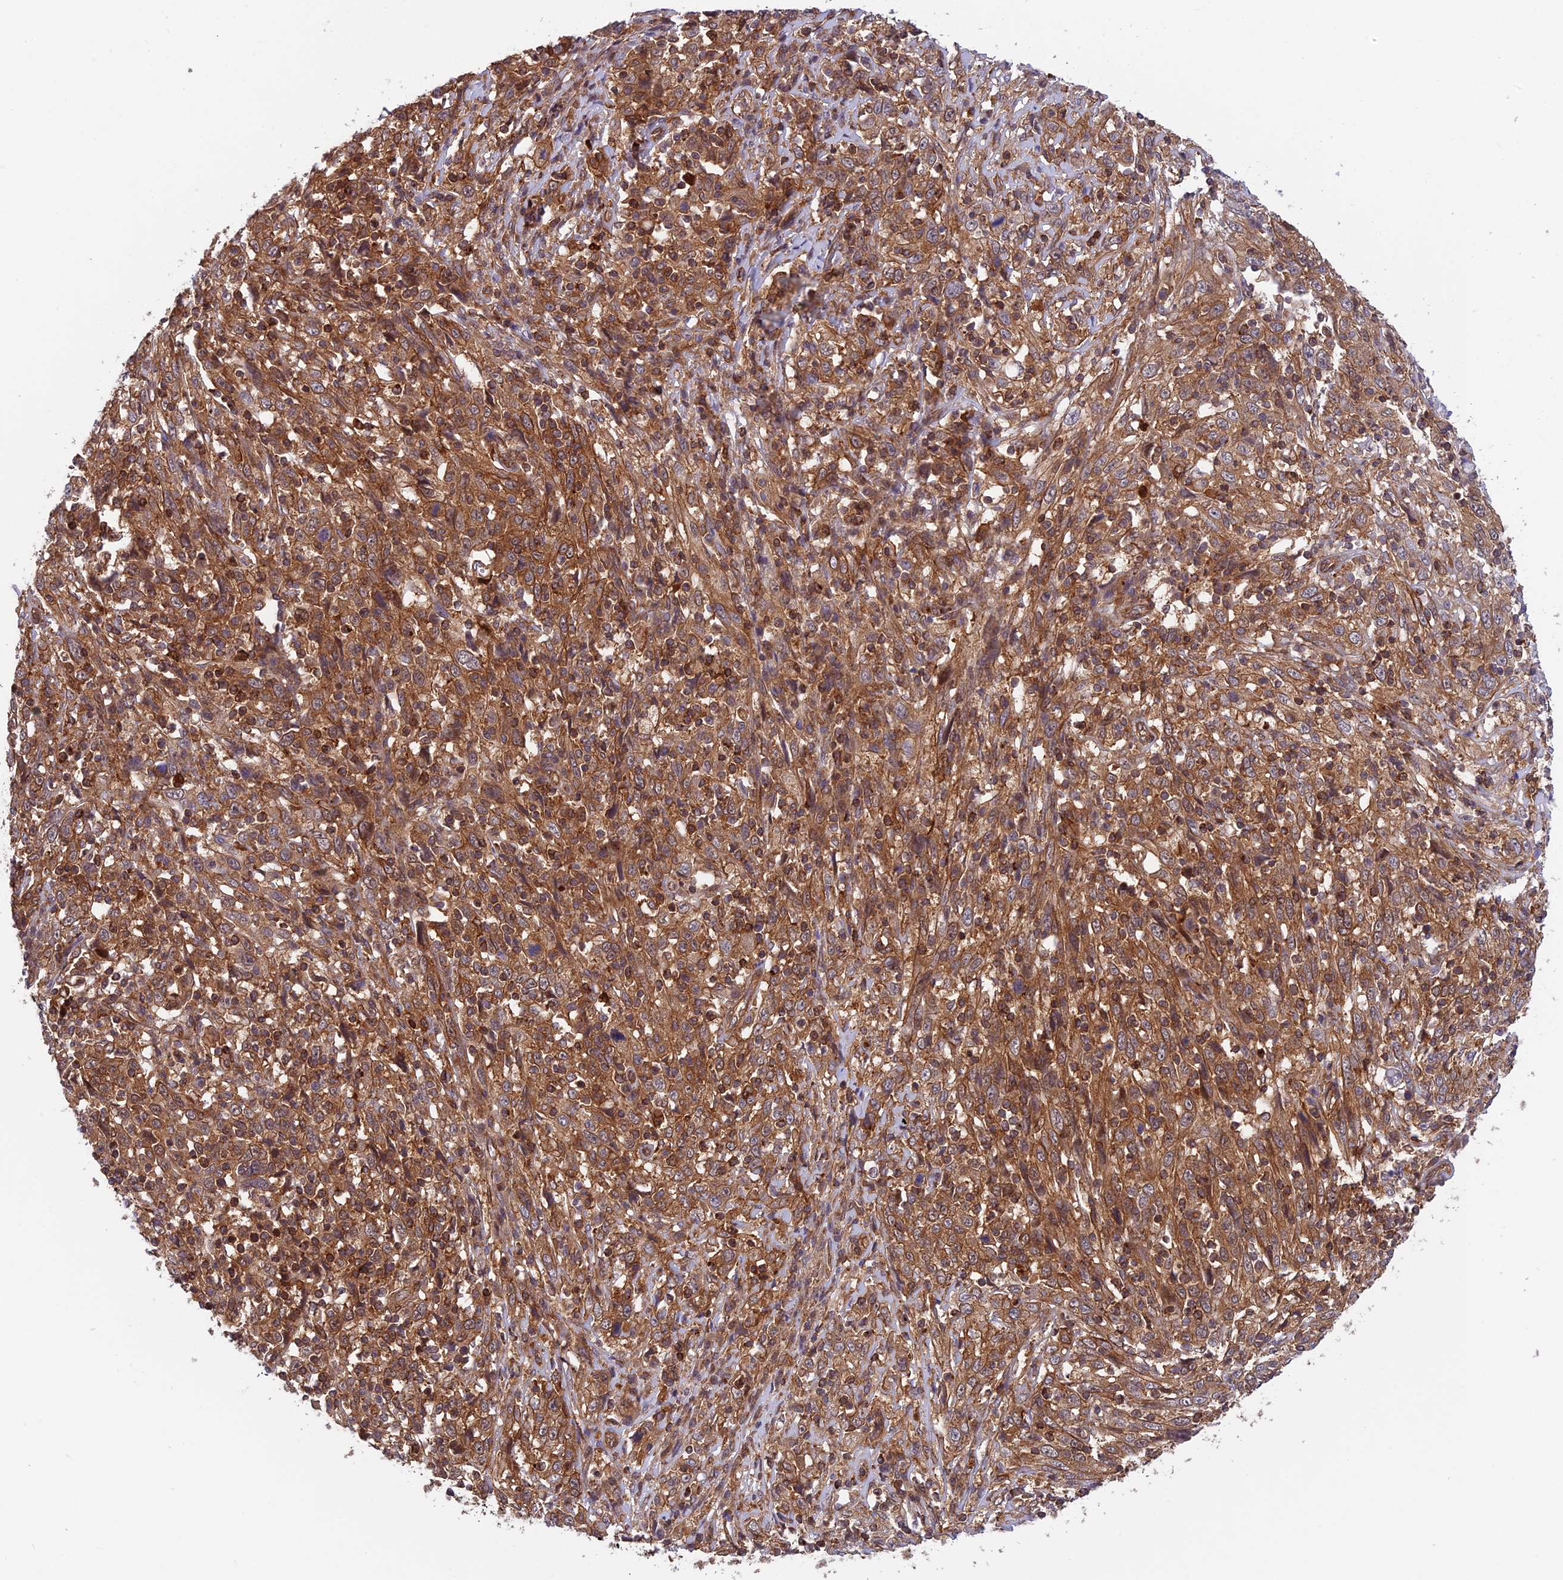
{"staining": {"intensity": "strong", "quantity": ">75%", "location": "cytoplasmic/membranous"}, "tissue": "cervical cancer", "cell_type": "Tumor cells", "image_type": "cancer", "snomed": [{"axis": "morphology", "description": "Squamous cell carcinoma, NOS"}, {"axis": "topography", "description": "Cervix"}], "caption": "Immunohistochemistry (IHC) of cervical squamous cell carcinoma displays high levels of strong cytoplasmic/membranous positivity in about >75% of tumor cells.", "gene": "EVI5L", "patient": {"sex": "female", "age": 46}}